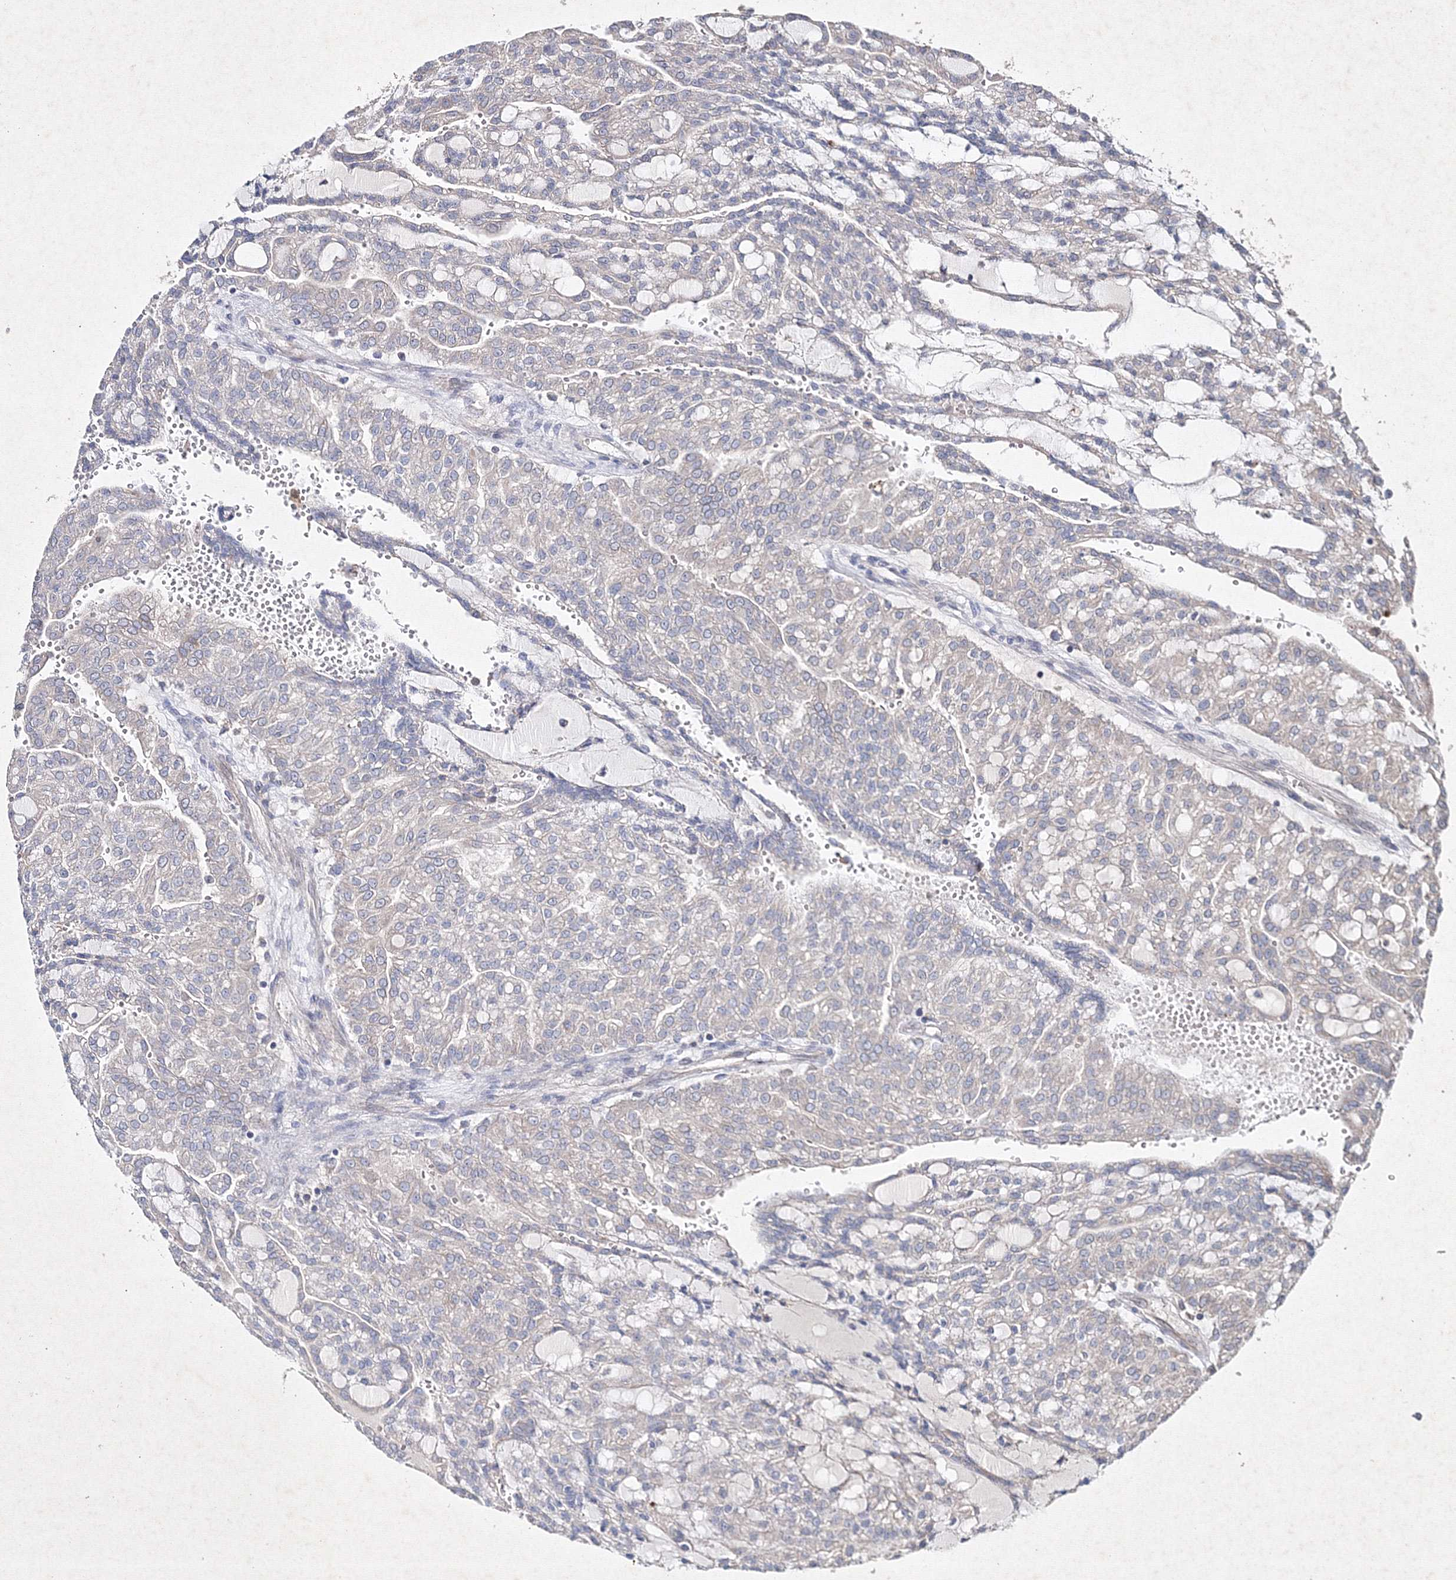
{"staining": {"intensity": "negative", "quantity": "none", "location": "none"}, "tissue": "renal cancer", "cell_type": "Tumor cells", "image_type": "cancer", "snomed": [{"axis": "morphology", "description": "Adenocarcinoma, NOS"}, {"axis": "topography", "description": "Kidney"}], "caption": "Tumor cells show no significant protein expression in renal cancer.", "gene": "GFM1", "patient": {"sex": "male", "age": 63}}